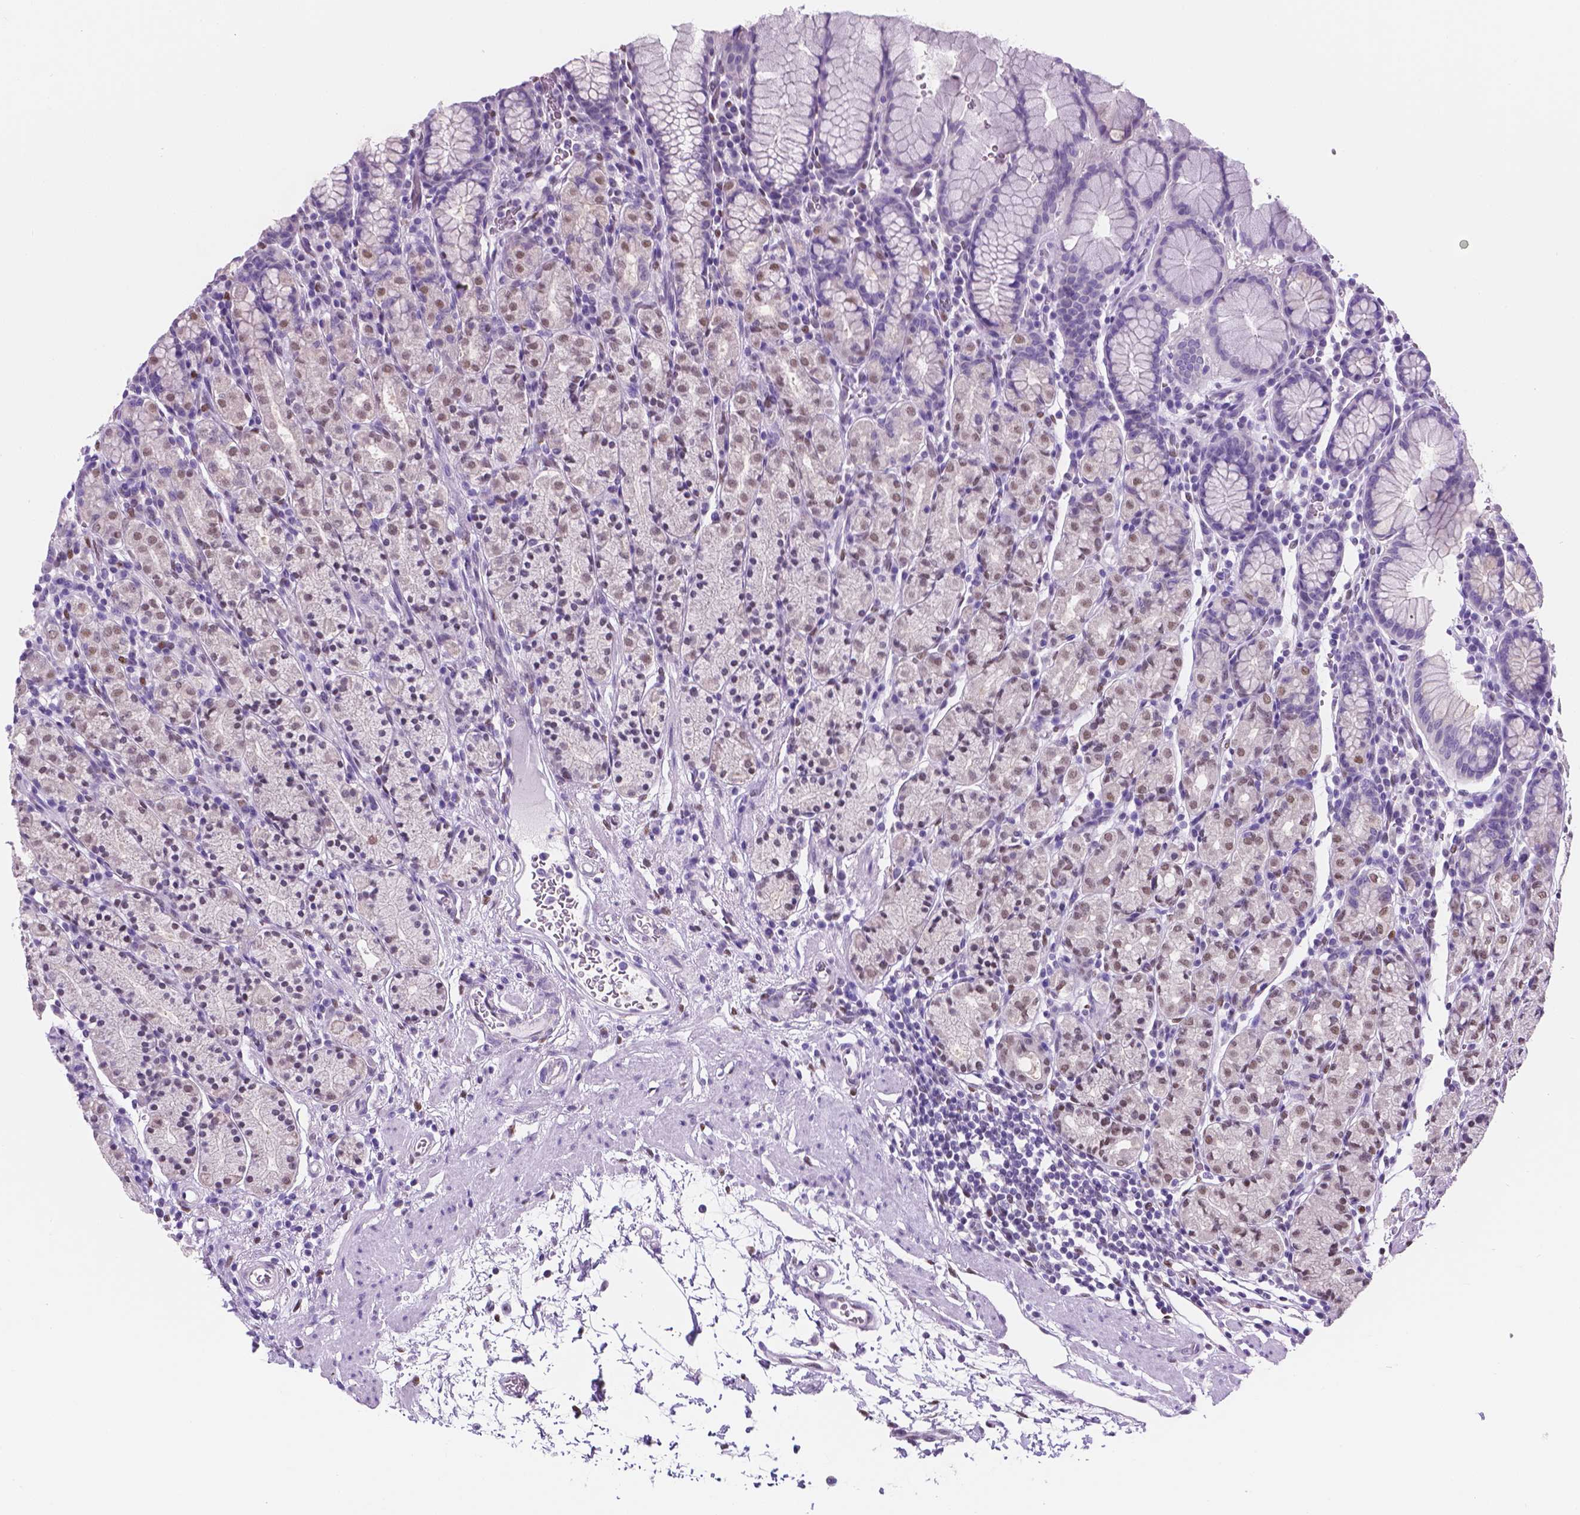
{"staining": {"intensity": "weak", "quantity": "25%-75%", "location": "nuclear"}, "tissue": "stomach", "cell_type": "Glandular cells", "image_type": "normal", "snomed": [{"axis": "morphology", "description": "Normal tissue, NOS"}, {"axis": "topography", "description": "Stomach, upper"}, {"axis": "topography", "description": "Stomach"}], "caption": "Immunohistochemistry (DAB) staining of unremarkable human stomach exhibits weak nuclear protein positivity in approximately 25%-75% of glandular cells. Using DAB (brown) and hematoxylin (blue) stains, captured at high magnification using brightfield microscopy.", "gene": "TMEM210", "patient": {"sex": "male", "age": 62}}